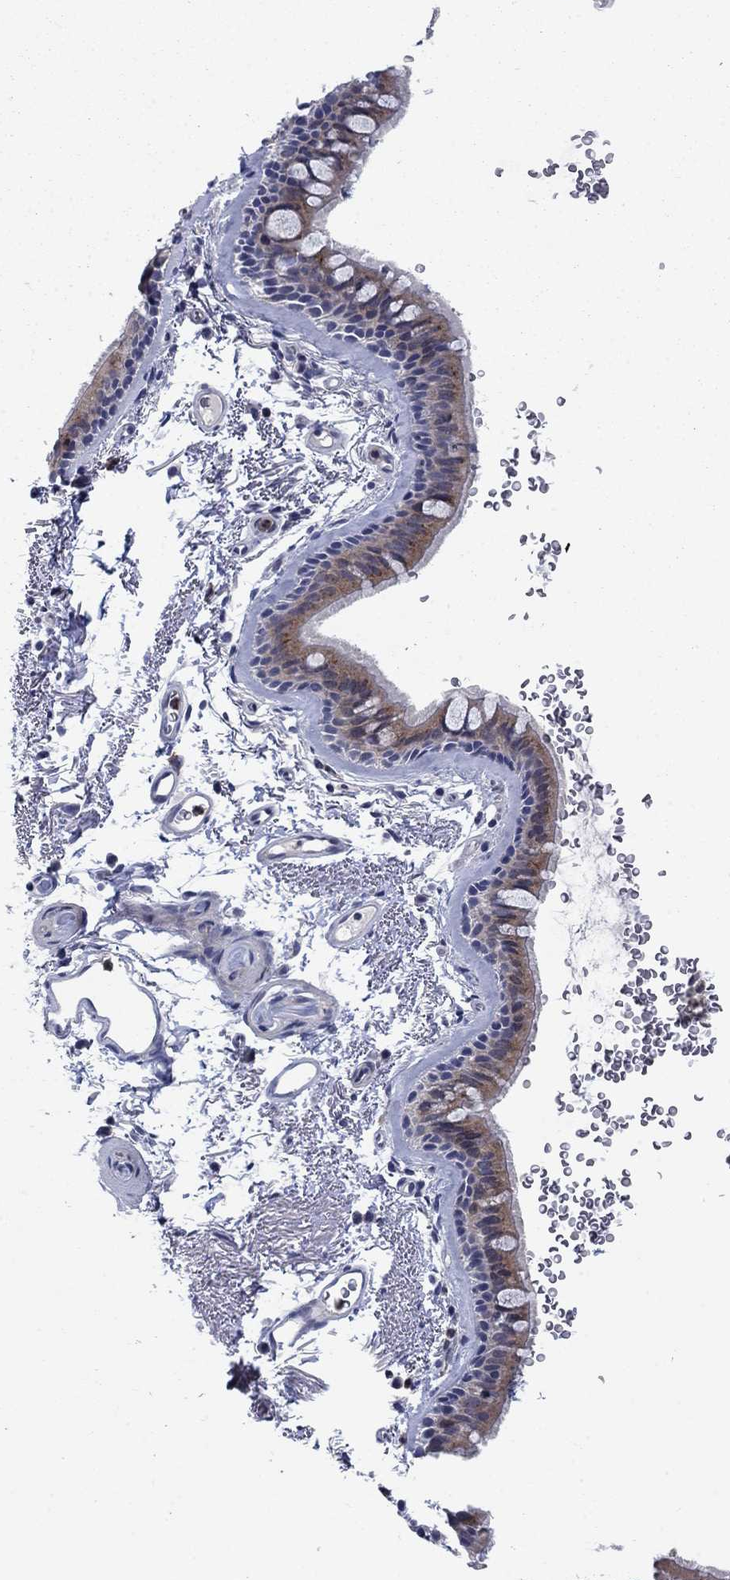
{"staining": {"intensity": "moderate", "quantity": "25%-75%", "location": "cytoplasmic/membranous"}, "tissue": "bronchus", "cell_type": "Respiratory epithelial cells", "image_type": "normal", "snomed": [{"axis": "morphology", "description": "Normal tissue, NOS"}, {"axis": "topography", "description": "Lymph node"}, {"axis": "topography", "description": "Bronchus"}], "caption": "IHC staining of normal bronchus, which shows medium levels of moderate cytoplasmic/membranous staining in about 25%-75% of respiratory epithelial cells indicating moderate cytoplasmic/membranous protein positivity. The staining was performed using DAB (brown) for protein detection and nuclei were counterstained in hematoxylin (blue).", "gene": "KIF15", "patient": {"sex": "female", "age": 70}}